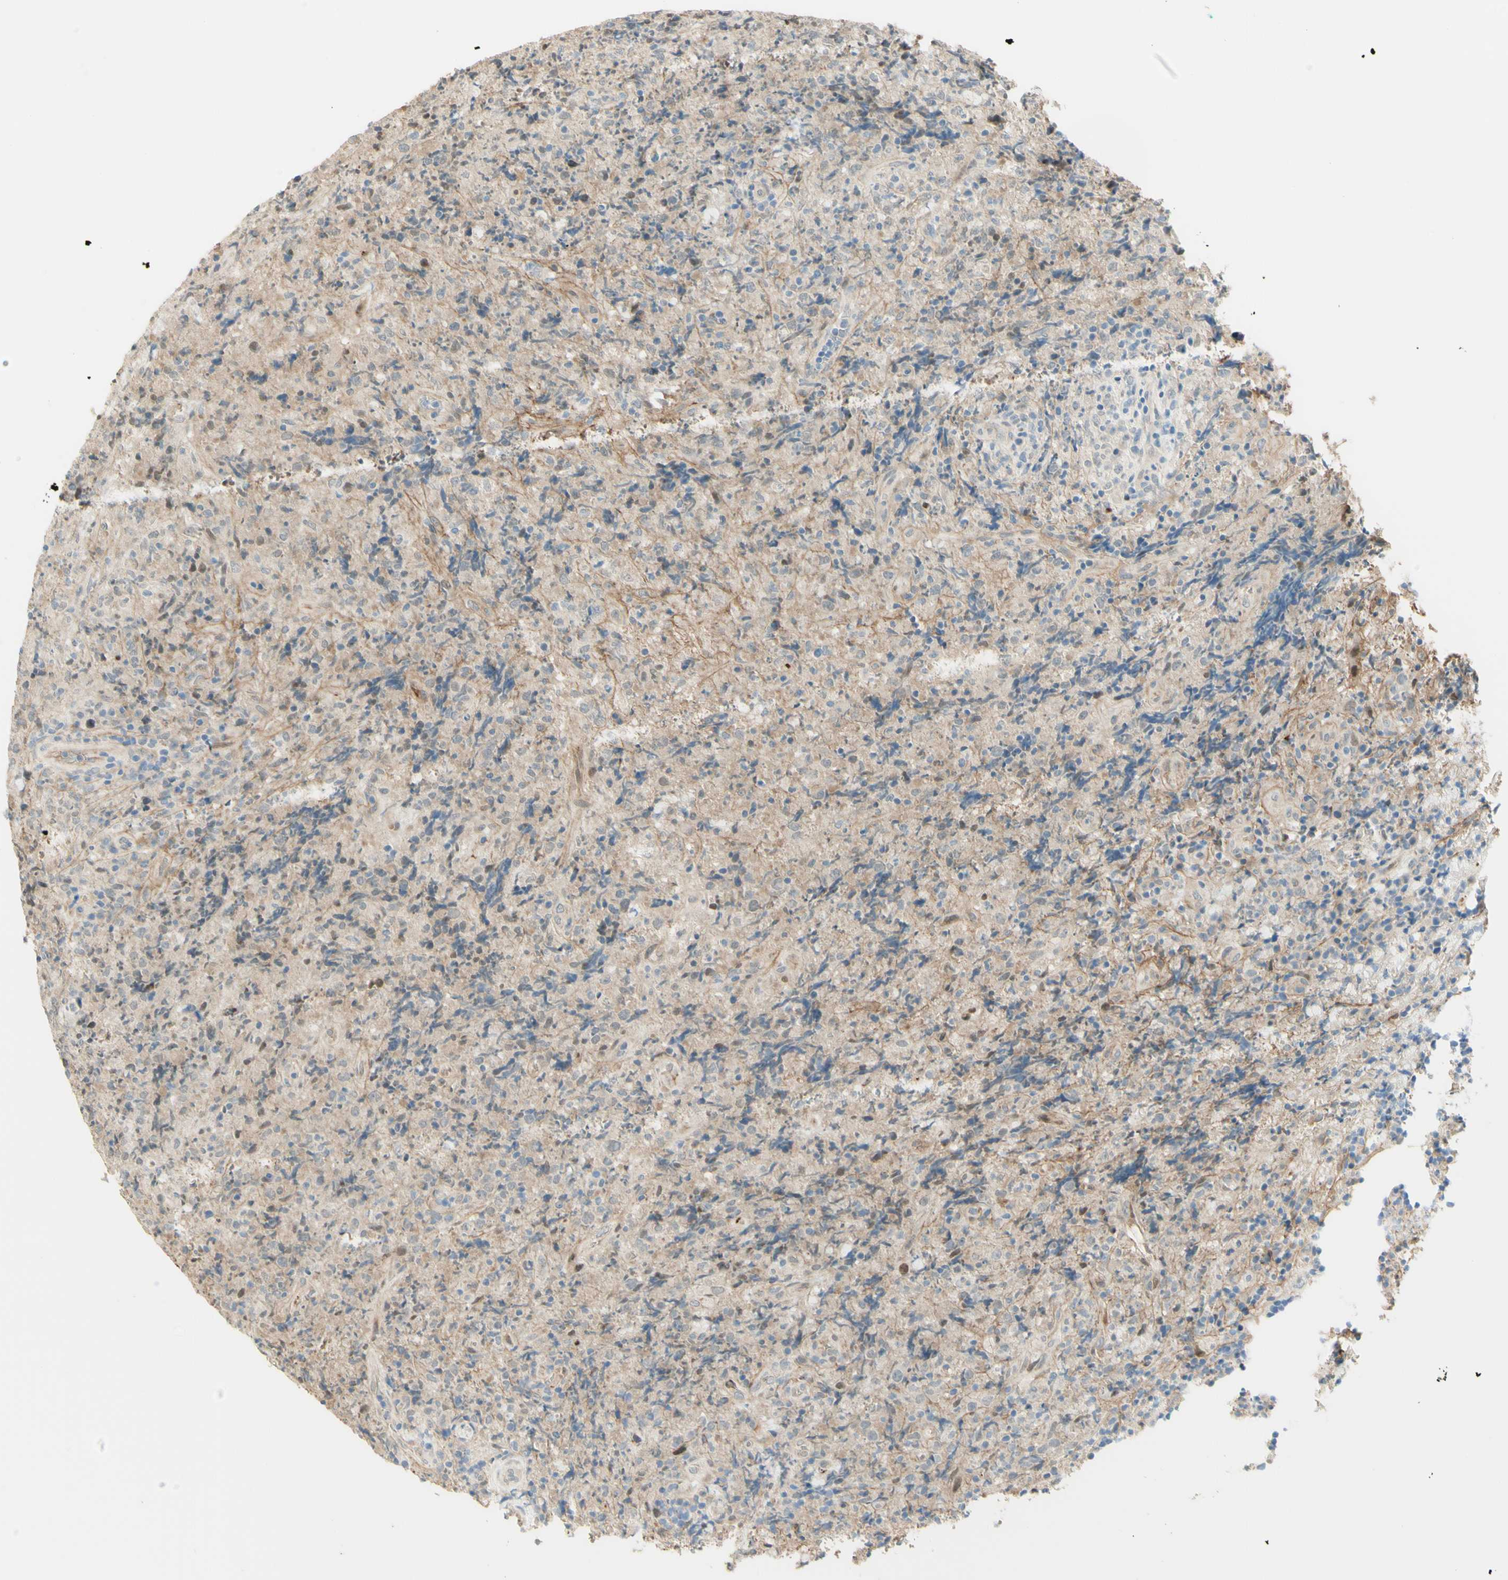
{"staining": {"intensity": "negative", "quantity": "none", "location": "none"}, "tissue": "lymphoma", "cell_type": "Tumor cells", "image_type": "cancer", "snomed": [{"axis": "morphology", "description": "Malignant lymphoma, non-Hodgkin's type, High grade"}, {"axis": "topography", "description": "Tonsil"}], "caption": "Immunohistochemical staining of lymphoma displays no significant staining in tumor cells.", "gene": "ANGPT2", "patient": {"sex": "female", "age": 36}}